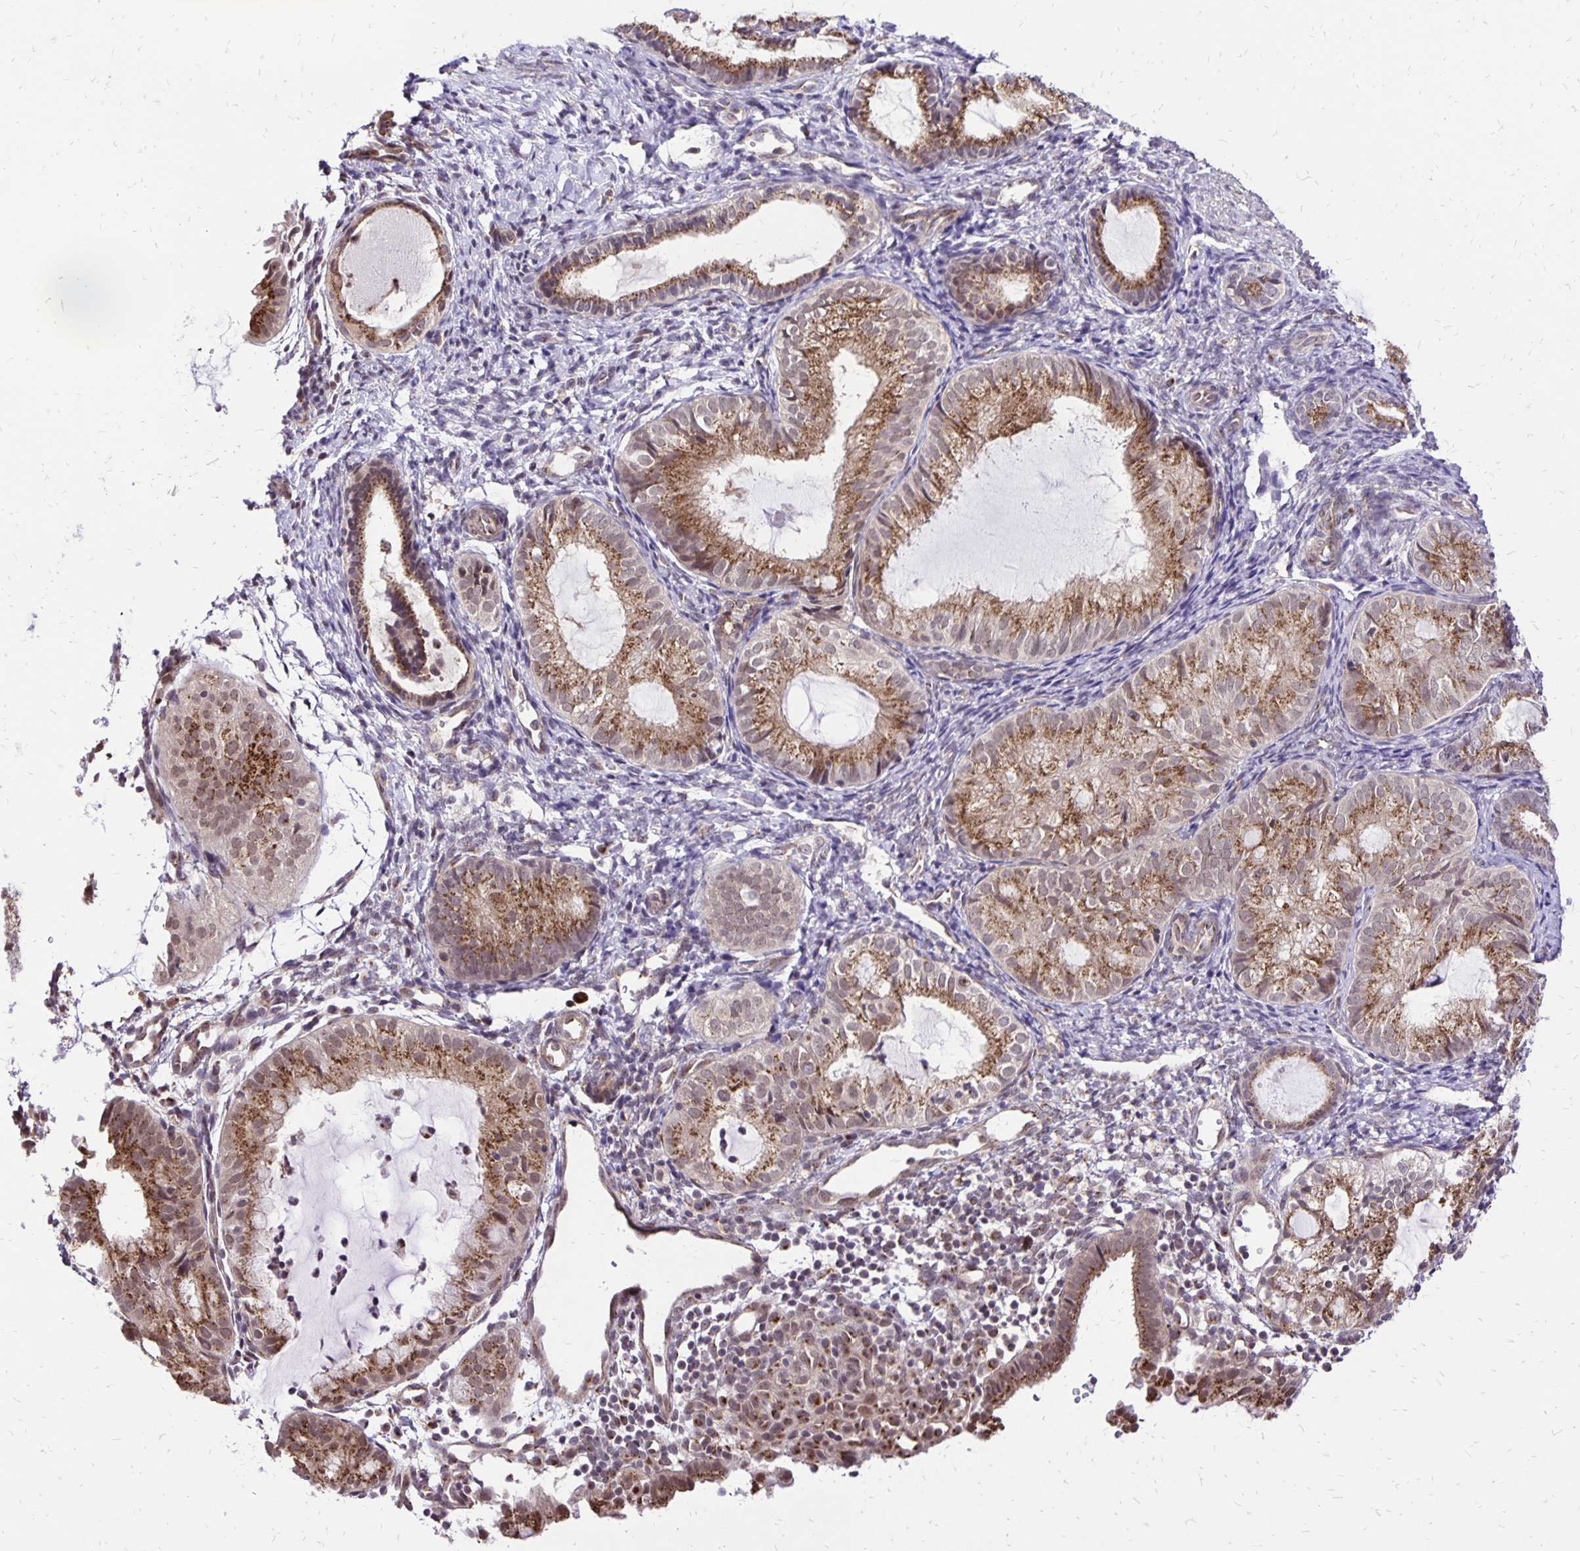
{"staining": {"intensity": "moderate", "quantity": ">75%", "location": "cytoplasmic/membranous"}, "tissue": "endometrial cancer", "cell_type": "Tumor cells", "image_type": "cancer", "snomed": [{"axis": "morphology", "description": "Normal tissue, NOS"}, {"axis": "morphology", "description": "Adenocarcinoma, NOS"}, {"axis": "topography", "description": "Smooth muscle"}, {"axis": "topography", "description": "Endometrium"}, {"axis": "topography", "description": "Myometrium, NOS"}], "caption": "Endometrial cancer (adenocarcinoma) stained with a protein marker reveals moderate staining in tumor cells.", "gene": "GOLGA5", "patient": {"sex": "female", "age": 81}}